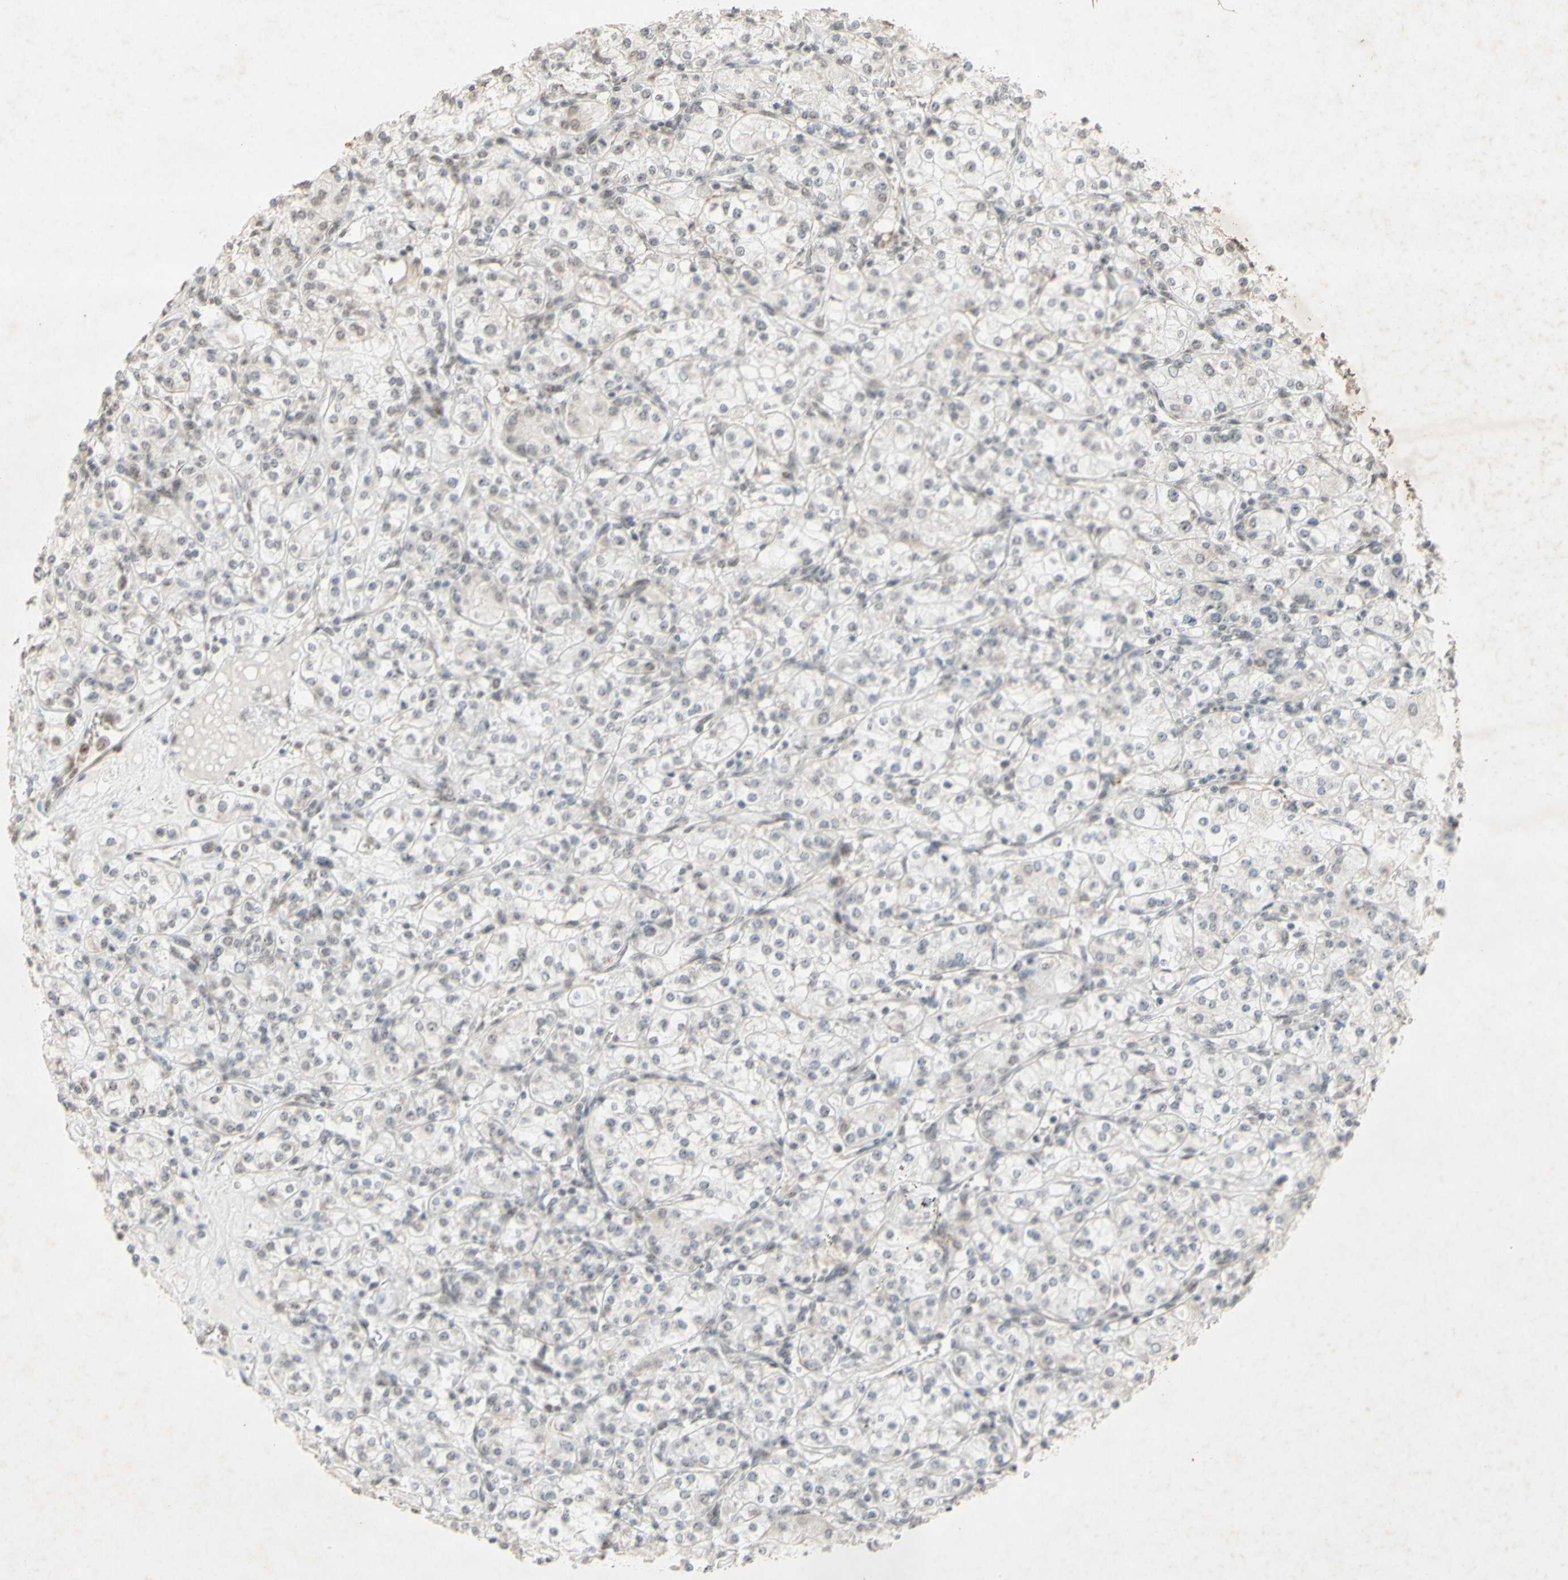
{"staining": {"intensity": "weak", "quantity": "<25%", "location": "nuclear"}, "tissue": "renal cancer", "cell_type": "Tumor cells", "image_type": "cancer", "snomed": [{"axis": "morphology", "description": "Adenocarcinoma, NOS"}, {"axis": "topography", "description": "Kidney"}], "caption": "Immunohistochemistry (IHC) of adenocarcinoma (renal) shows no positivity in tumor cells.", "gene": "CENPB", "patient": {"sex": "male", "age": 77}}